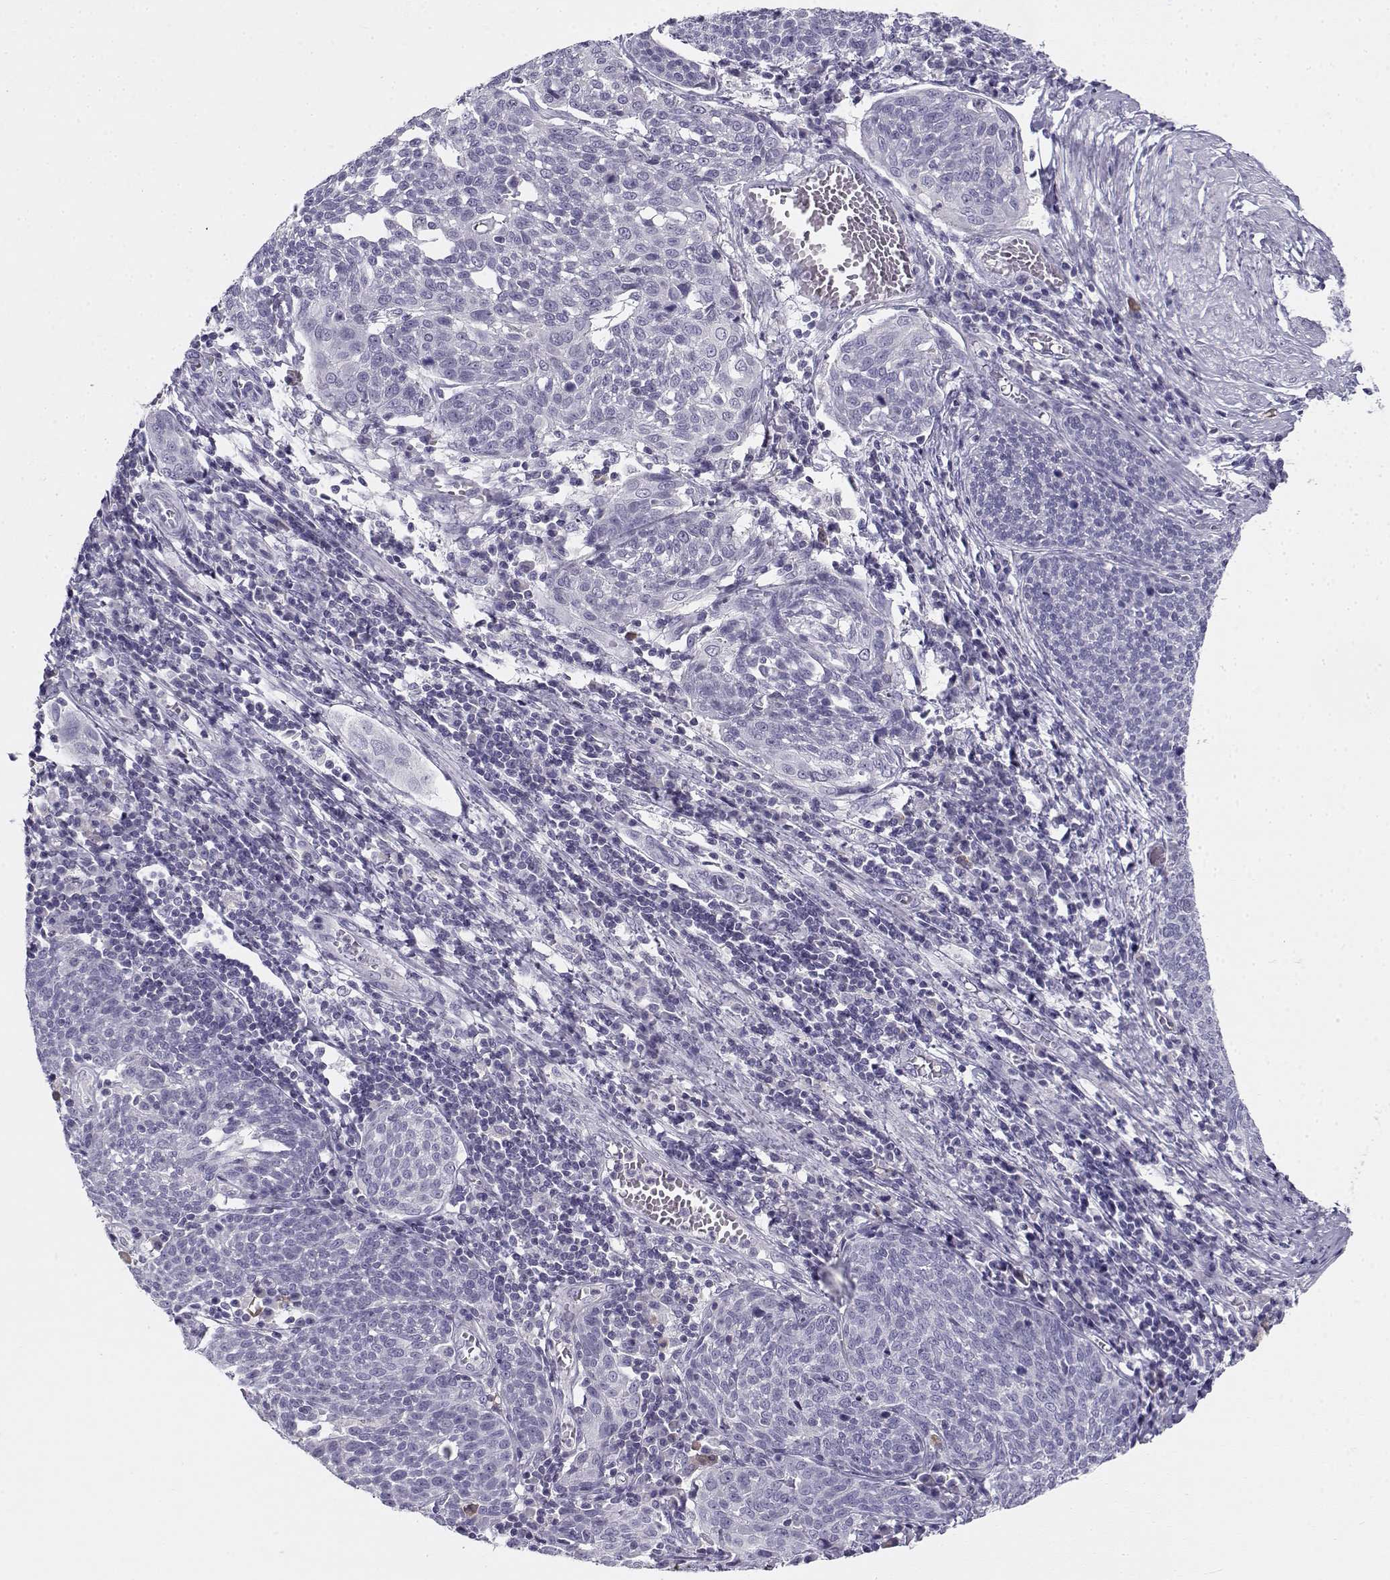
{"staining": {"intensity": "negative", "quantity": "none", "location": "none"}, "tissue": "cervical cancer", "cell_type": "Tumor cells", "image_type": "cancer", "snomed": [{"axis": "morphology", "description": "Squamous cell carcinoma, NOS"}, {"axis": "topography", "description": "Cervix"}], "caption": "Cervical cancer stained for a protein using IHC displays no expression tumor cells.", "gene": "FAM166A", "patient": {"sex": "female", "age": 34}}